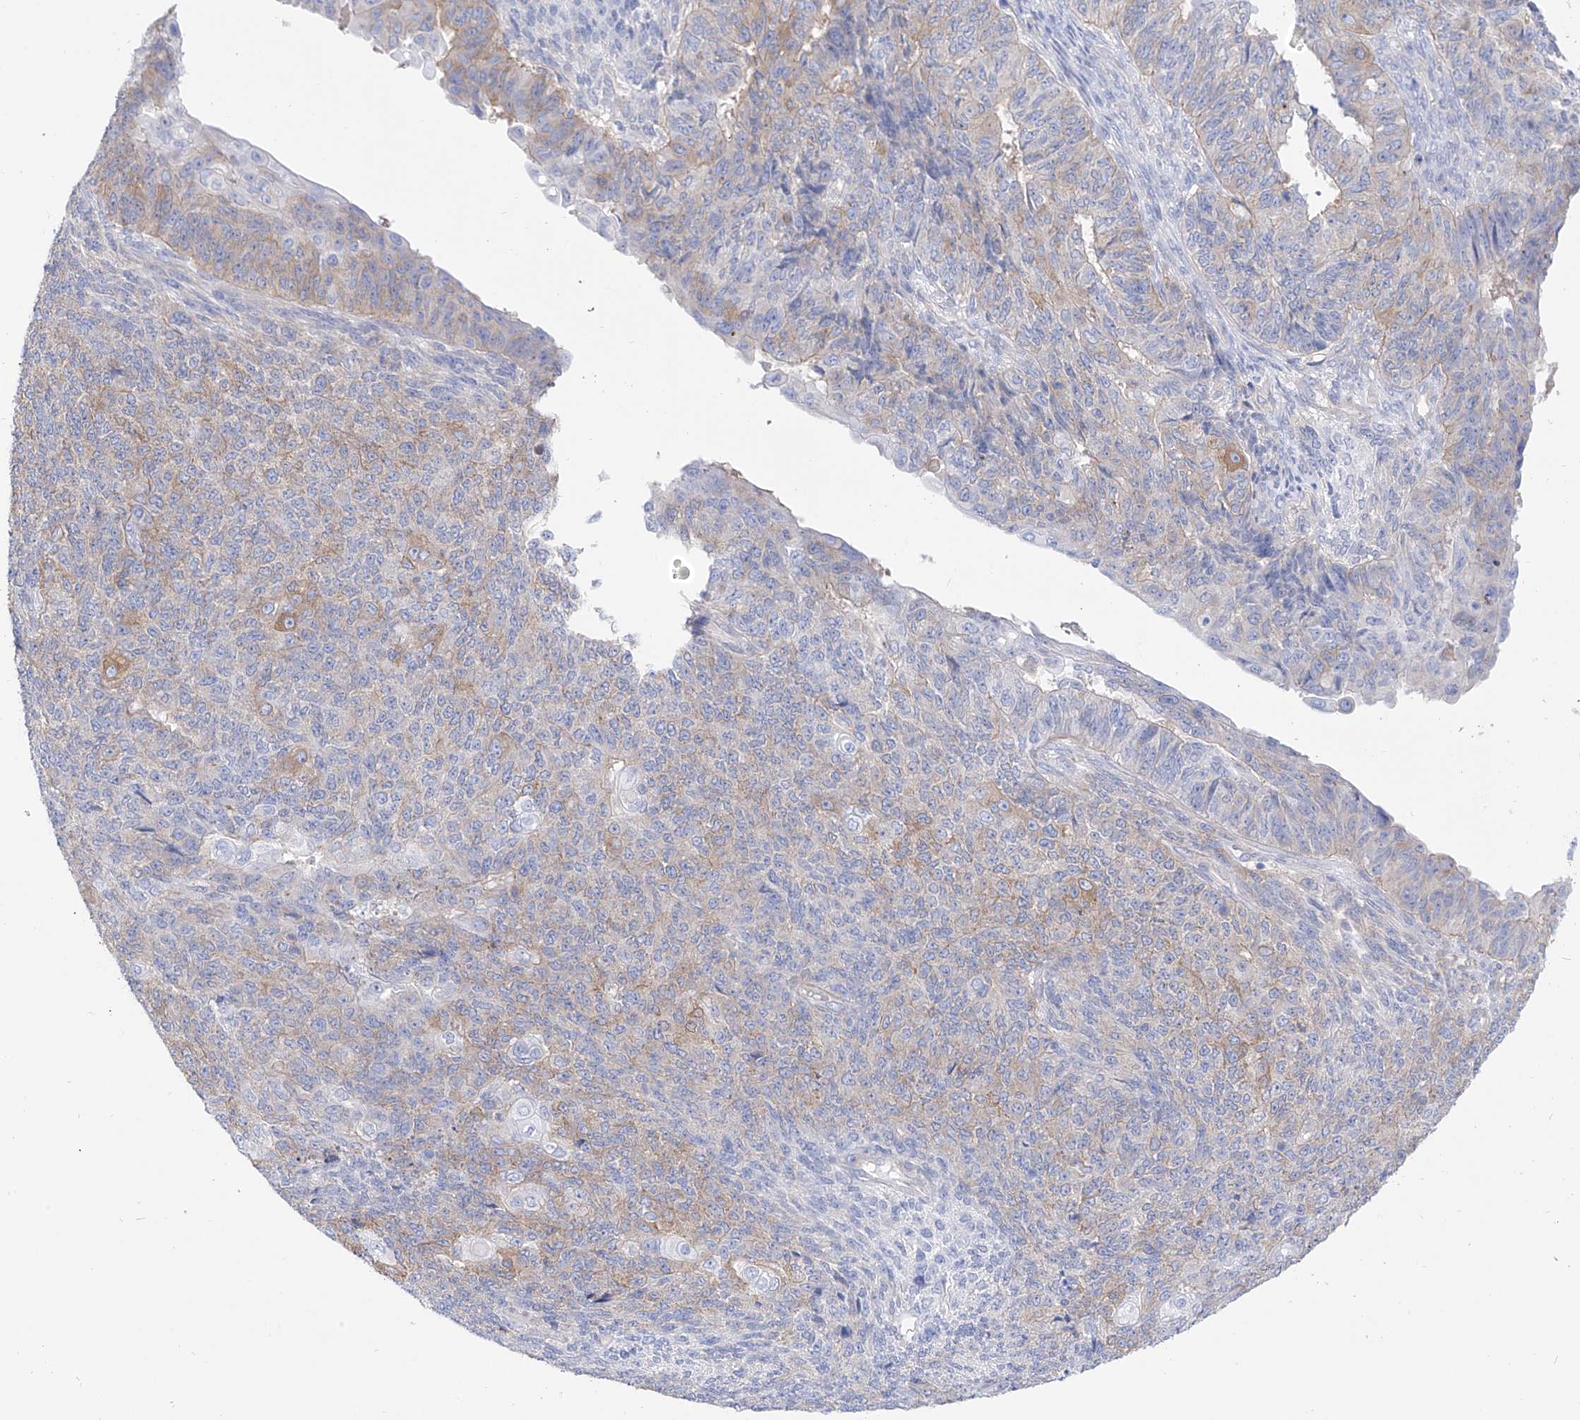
{"staining": {"intensity": "weak", "quantity": "25%-75%", "location": "cytoplasmic/membranous"}, "tissue": "endometrial cancer", "cell_type": "Tumor cells", "image_type": "cancer", "snomed": [{"axis": "morphology", "description": "Adenocarcinoma, NOS"}, {"axis": "topography", "description": "Endometrium"}], "caption": "Immunohistochemical staining of human endometrial cancer shows low levels of weak cytoplasmic/membranous staining in approximately 25%-75% of tumor cells.", "gene": "ZNF653", "patient": {"sex": "female", "age": 32}}